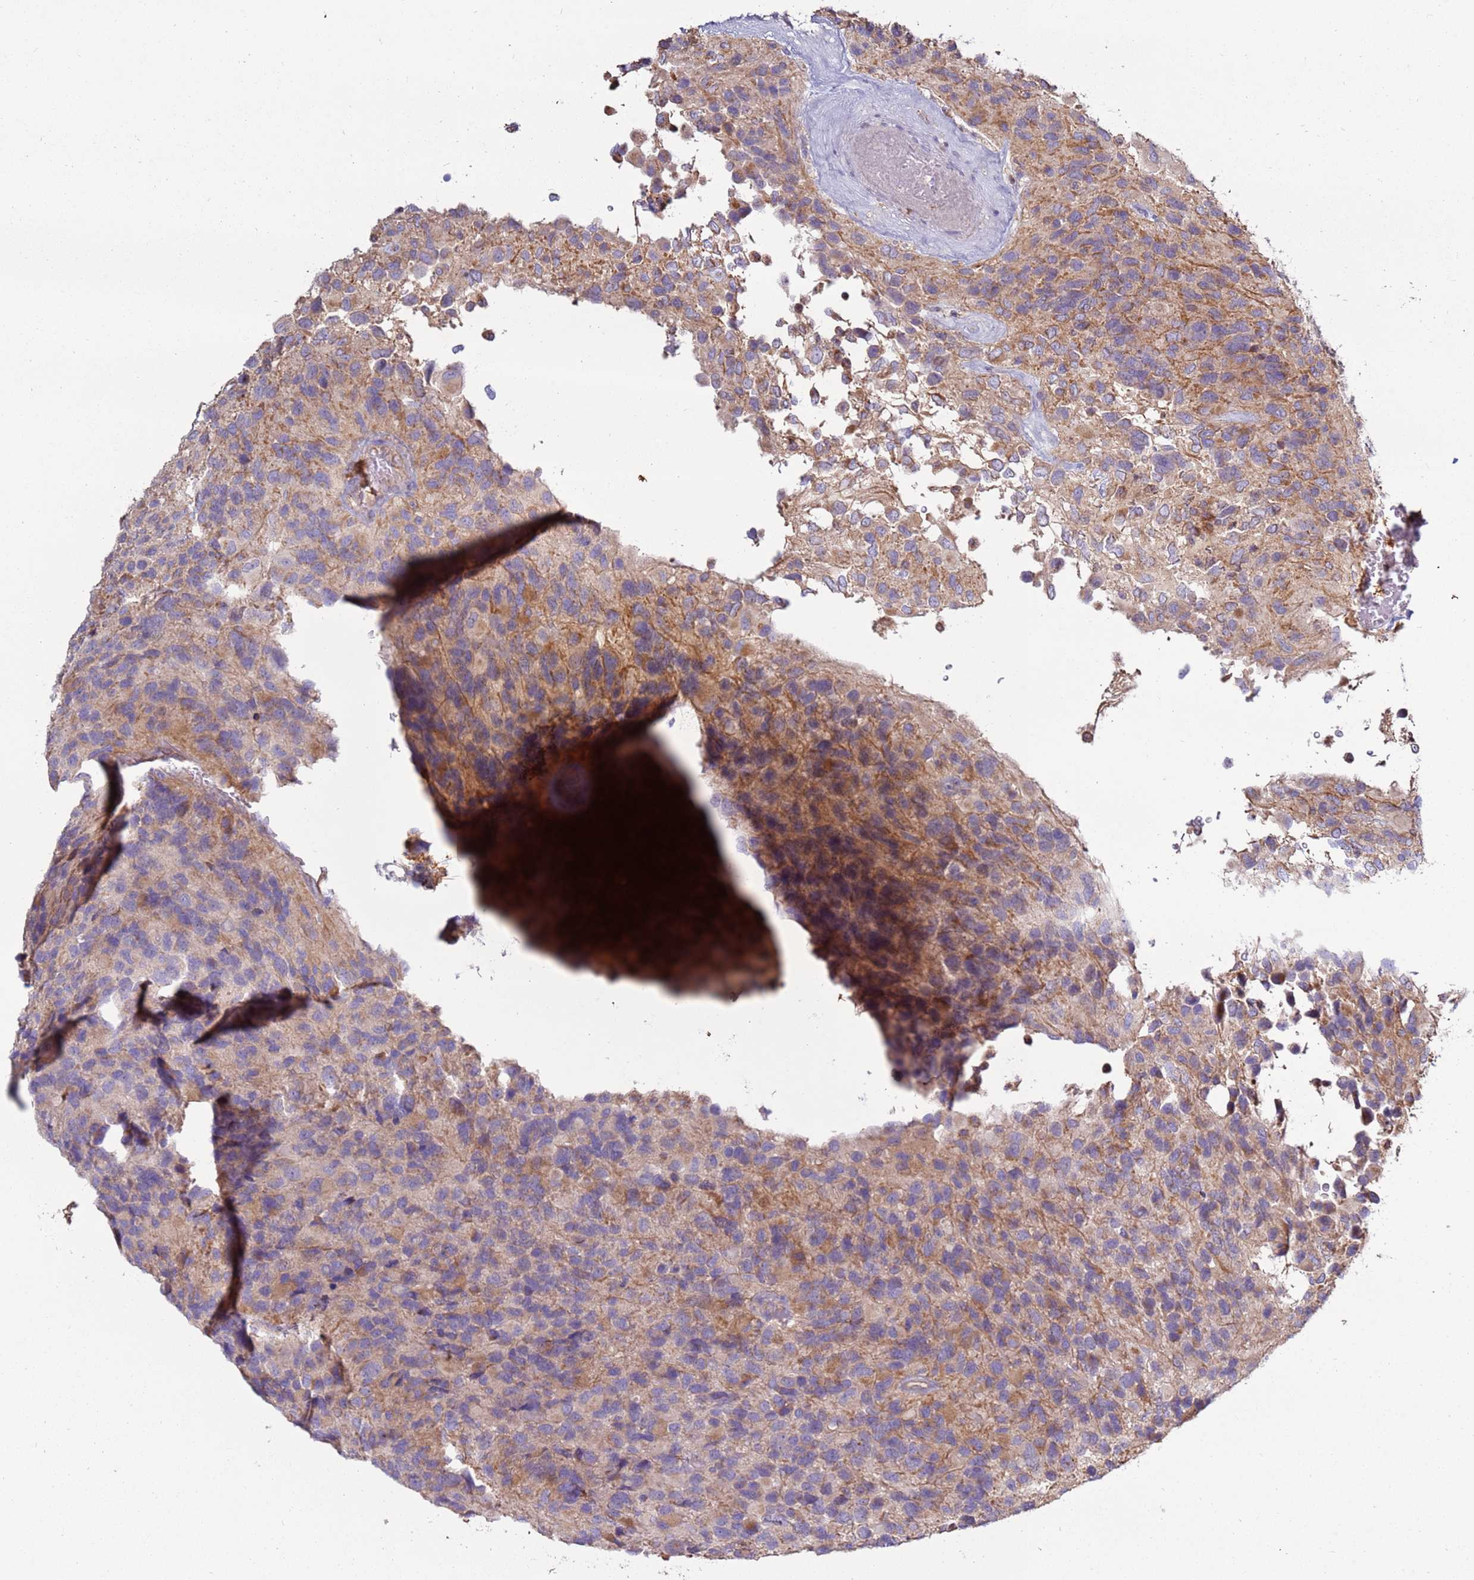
{"staining": {"intensity": "negative", "quantity": "none", "location": "none"}, "tissue": "glioma", "cell_type": "Tumor cells", "image_type": "cancer", "snomed": [{"axis": "morphology", "description": "Glioma, malignant, High grade"}, {"axis": "topography", "description": "Brain"}], "caption": "High power microscopy micrograph of an IHC histopathology image of glioma, revealing no significant expression in tumor cells.", "gene": "TRAPPC4", "patient": {"sex": "male", "age": 77}}